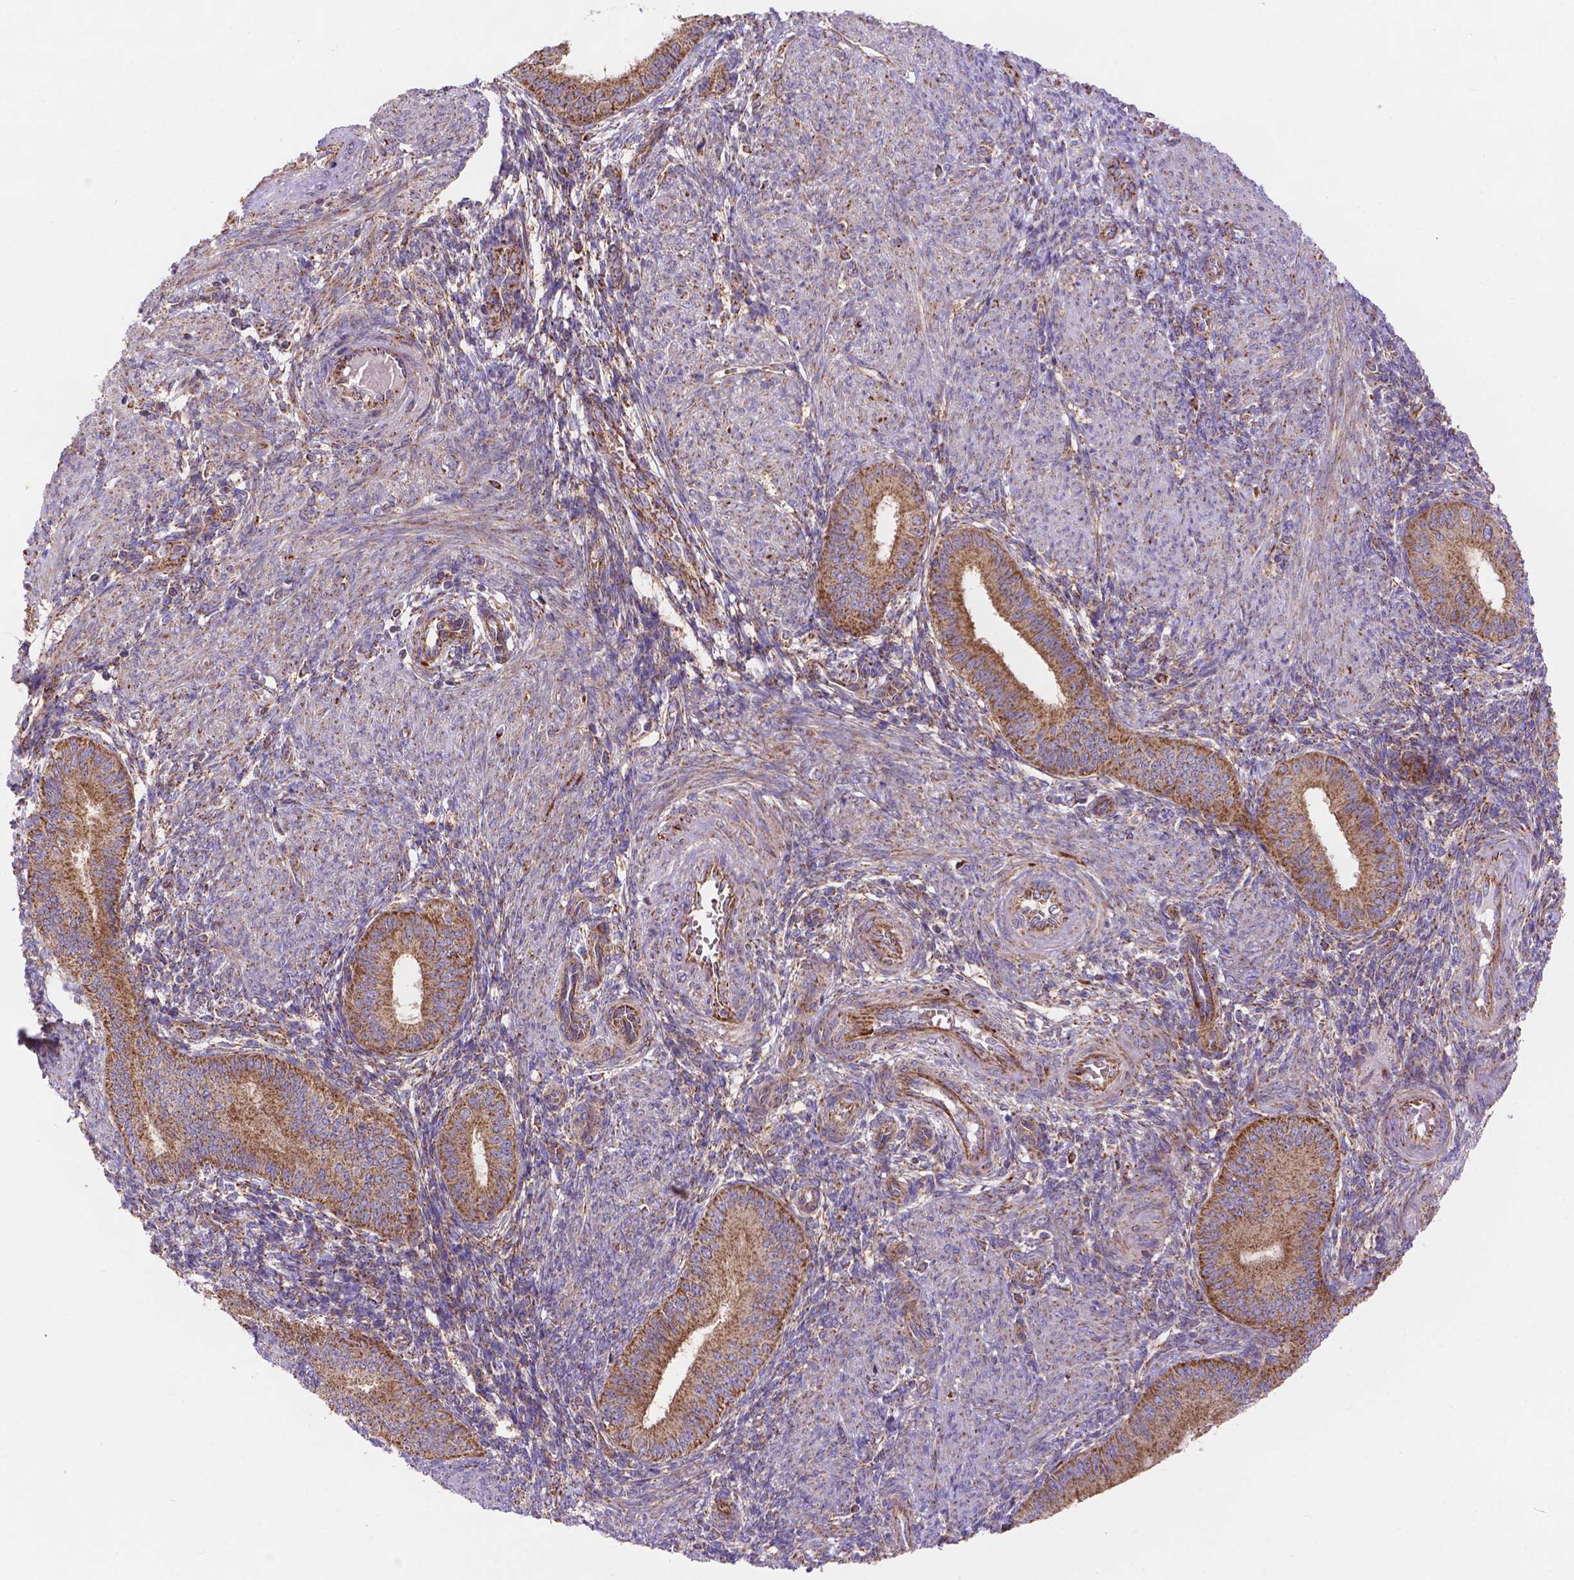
{"staining": {"intensity": "negative", "quantity": "none", "location": "none"}, "tissue": "endometrium", "cell_type": "Cells in endometrial stroma", "image_type": "normal", "snomed": [{"axis": "morphology", "description": "Normal tissue, NOS"}, {"axis": "topography", "description": "Endometrium"}], "caption": "The histopathology image displays no significant staining in cells in endometrial stroma of endometrium.", "gene": "AK3", "patient": {"sex": "female", "age": 39}}